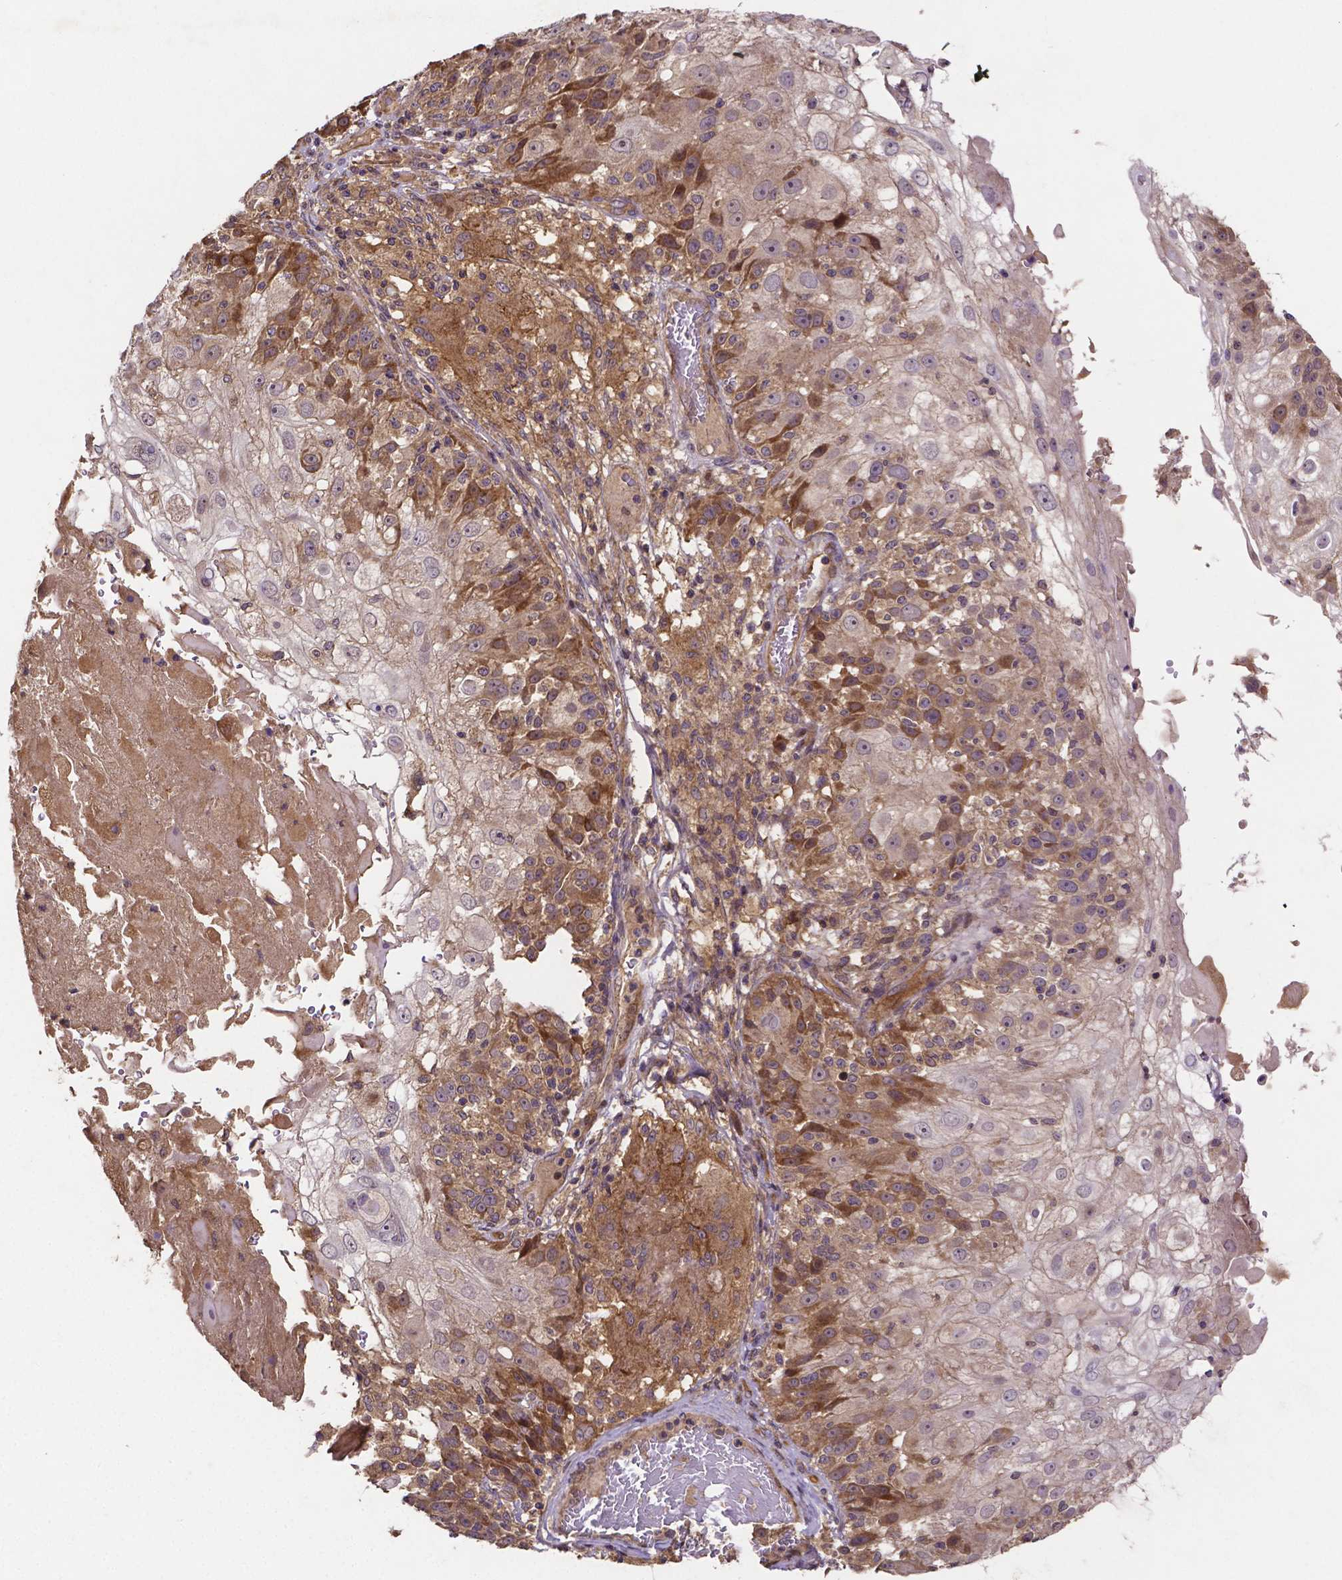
{"staining": {"intensity": "moderate", "quantity": "25%-75%", "location": "cytoplasmic/membranous"}, "tissue": "skin cancer", "cell_type": "Tumor cells", "image_type": "cancer", "snomed": [{"axis": "morphology", "description": "Normal tissue, NOS"}, {"axis": "morphology", "description": "Squamous cell carcinoma, NOS"}, {"axis": "topography", "description": "Skin"}], "caption": "DAB (3,3'-diaminobenzidine) immunohistochemical staining of skin squamous cell carcinoma exhibits moderate cytoplasmic/membranous protein staining in approximately 25%-75% of tumor cells.", "gene": "RNF123", "patient": {"sex": "female", "age": 83}}